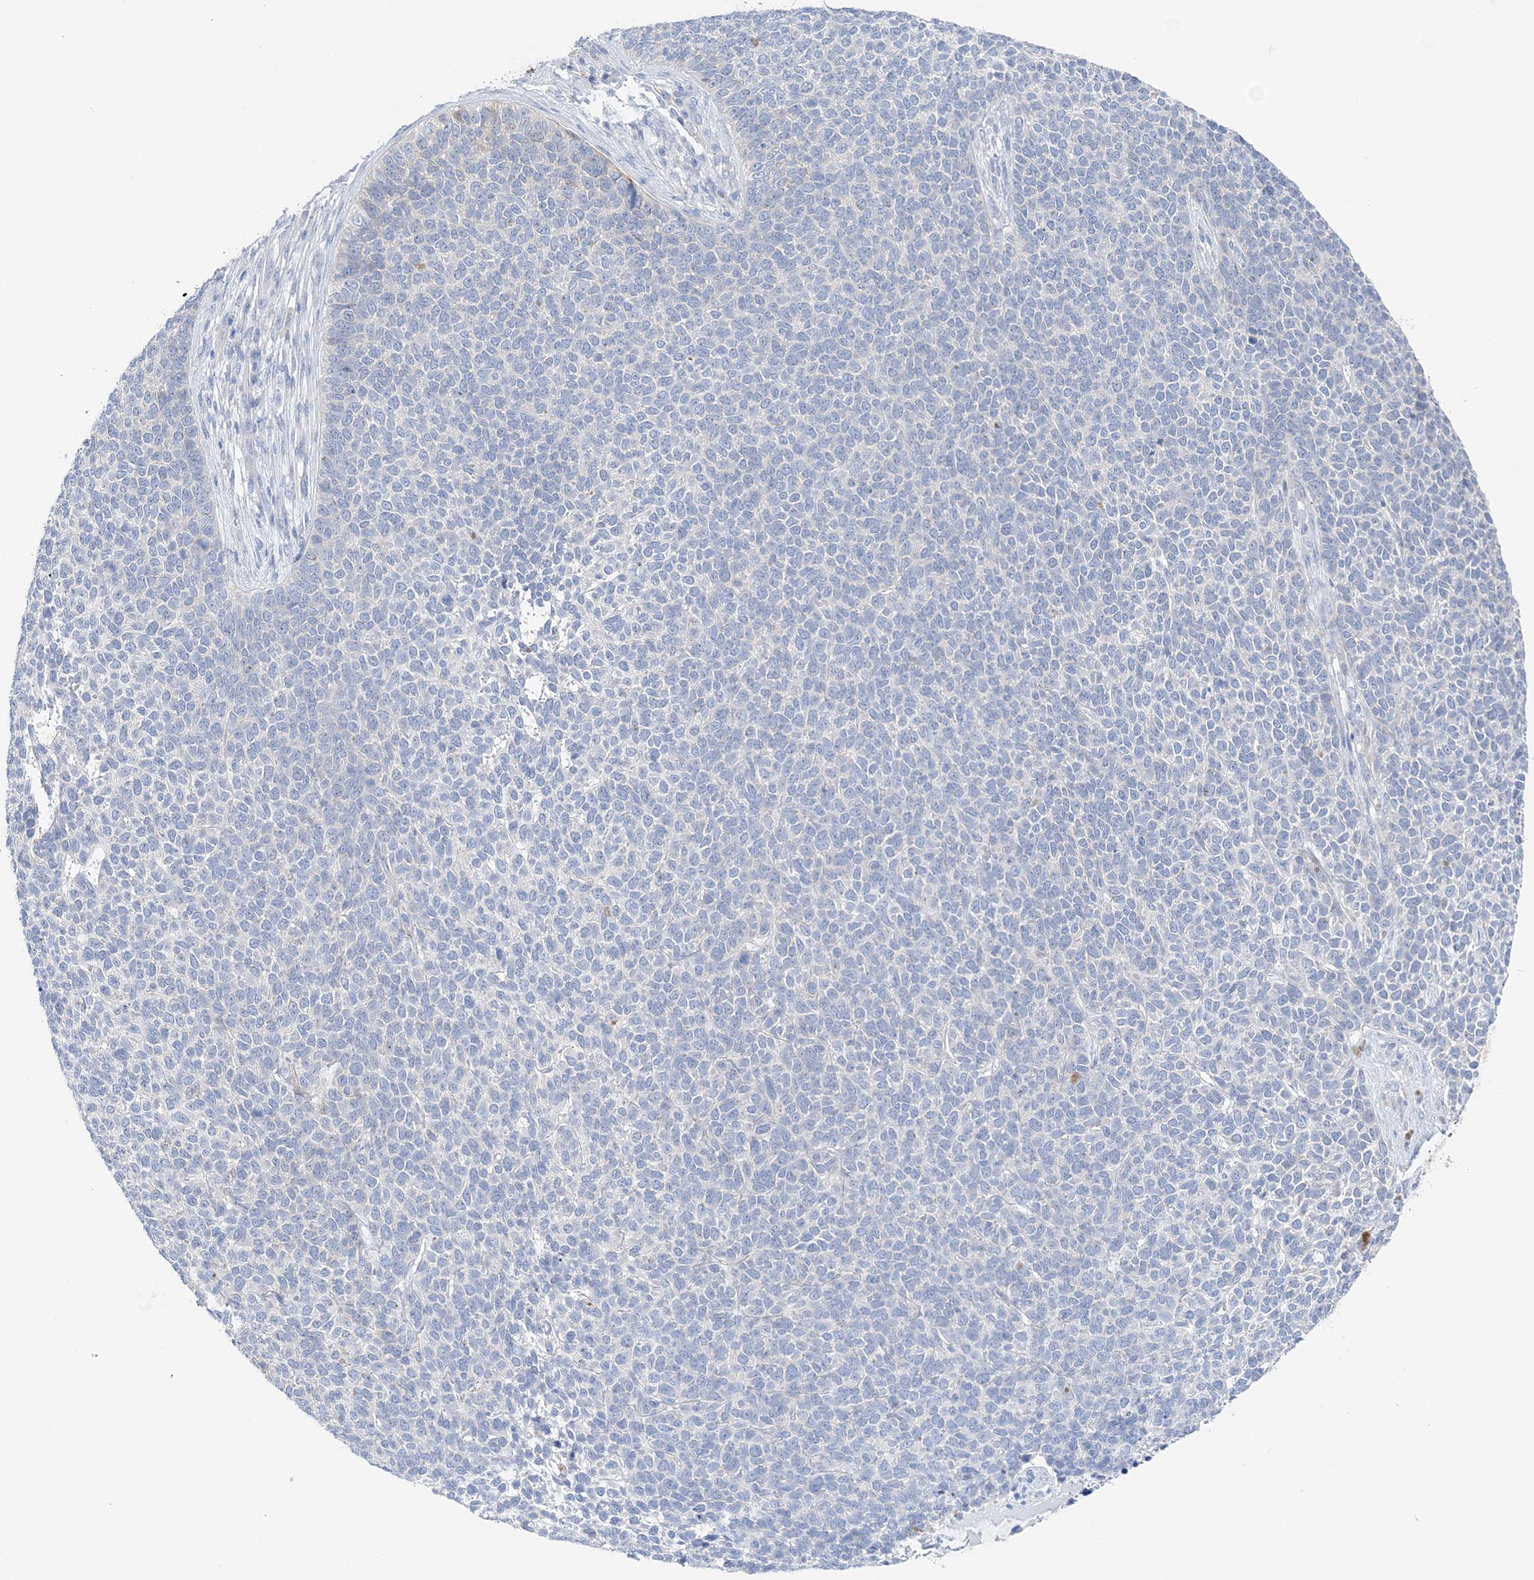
{"staining": {"intensity": "negative", "quantity": "none", "location": "none"}, "tissue": "skin cancer", "cell_type": "Tumor cells", "image_type": "cancer", "snomed": [{"axis": "morphology", "description": "Basal cell carcinoma"}, {"axis": "topography", "description": "Skin"}], "caption": "Immunohistochemistry photomicrograph of human skin basal cell carcinoma stained for a protein (brown), which displays no staining in tumor cells.", "gene": "HMGCS1", "patient": {"sex": "female", "age": 84}}